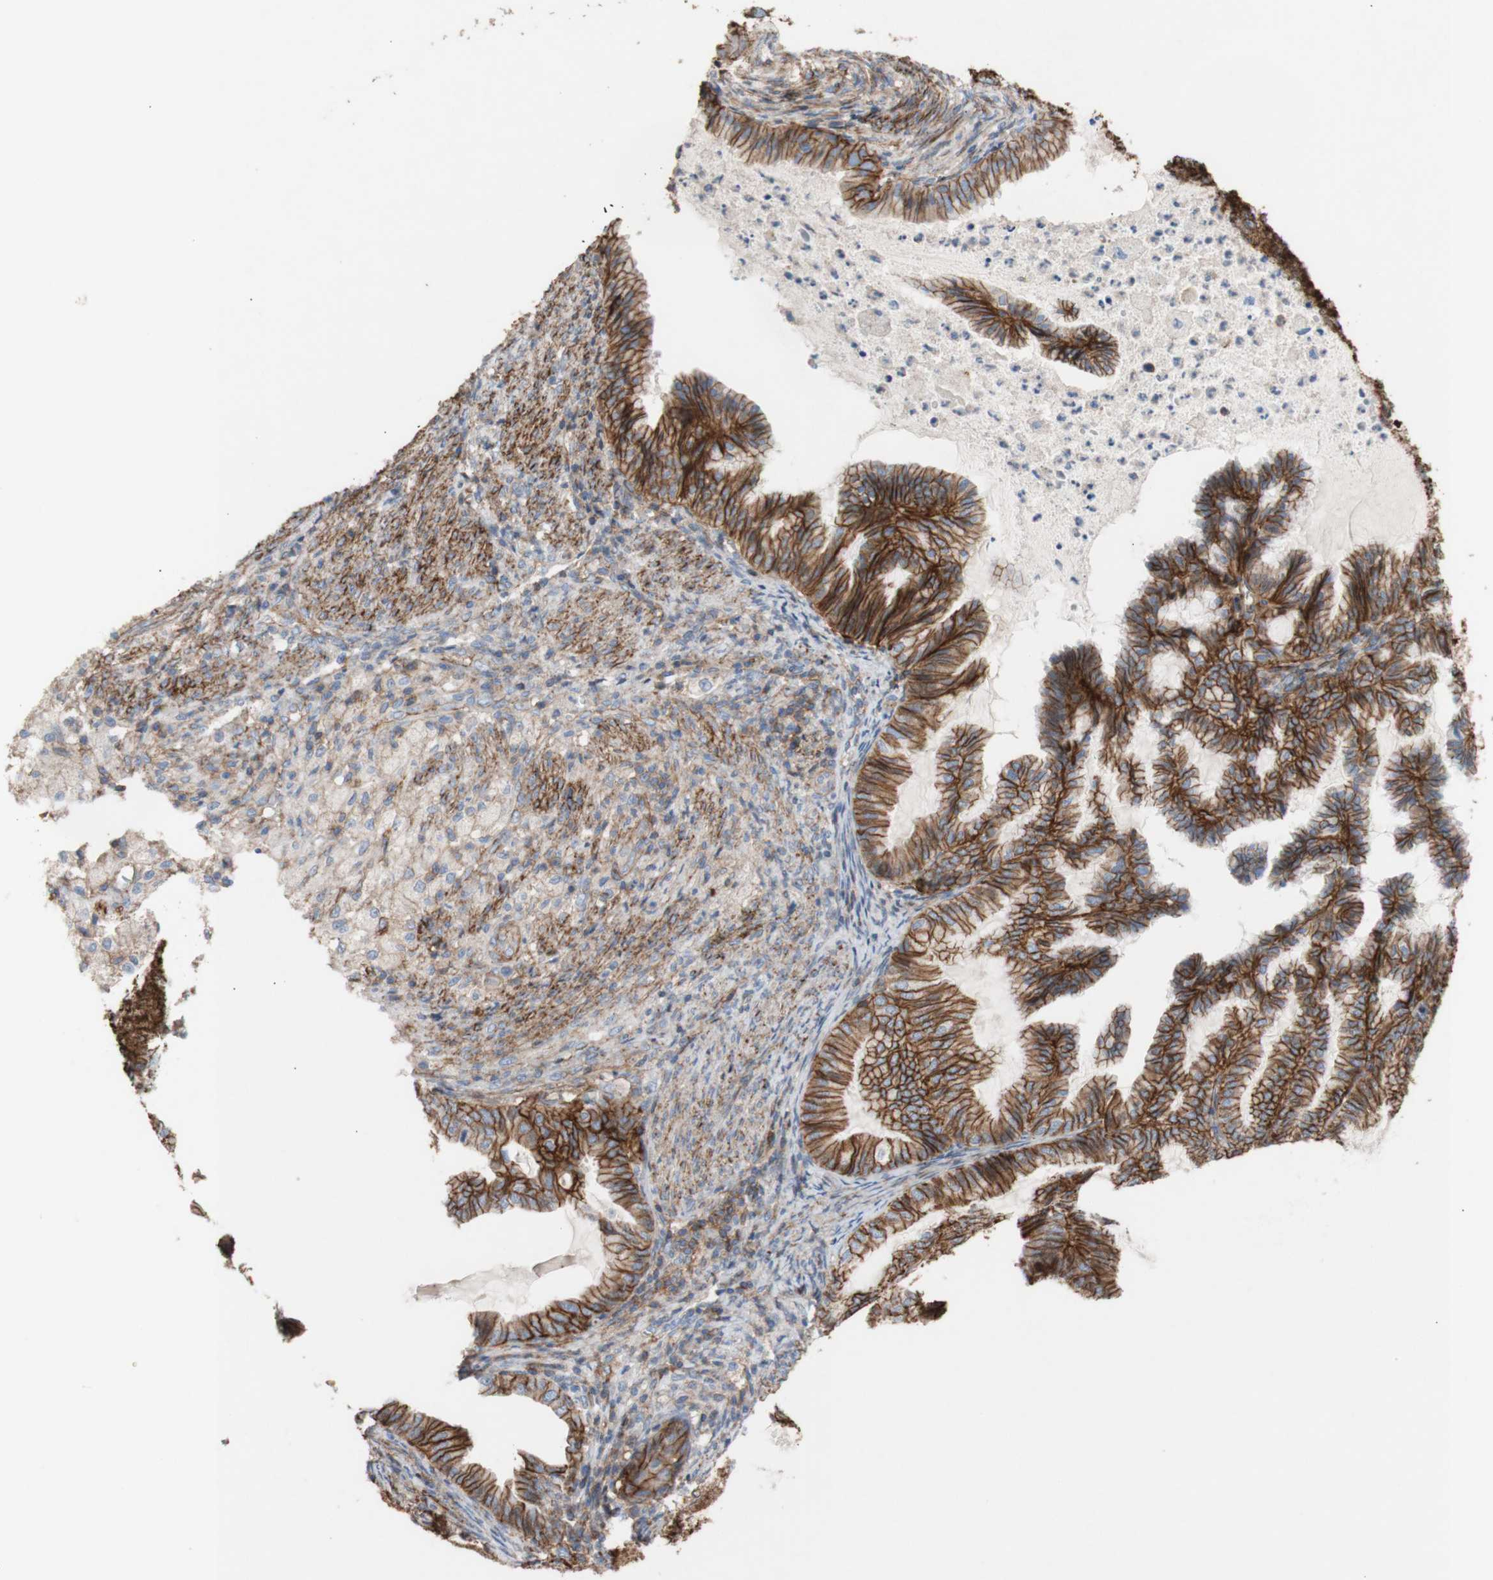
{"staining": {"intensity": "strong", "quantity": ">75%", "location": "cytoplasmic/membranous"}, "tissue": "cervical cancer", "cell_type": "Tumor cells", "image_type": "cancer", "snomed": [{"axis": "morphology", "description": "Normal tissue, NOS"}, {"axis": "morphology", "description": "Adenocarcinoma, NOS"}, {"axis": "topography", "description": "Cervix"}, {"axis": "topography", "description": "Endometrium"}], "caption": "Human cervical cancer (adenocarcinoma) stained with a protein marker shows strong staining in tumor cells.", "gene": "ATP2A3", "patient": {"sex": "female", "age": 86}}